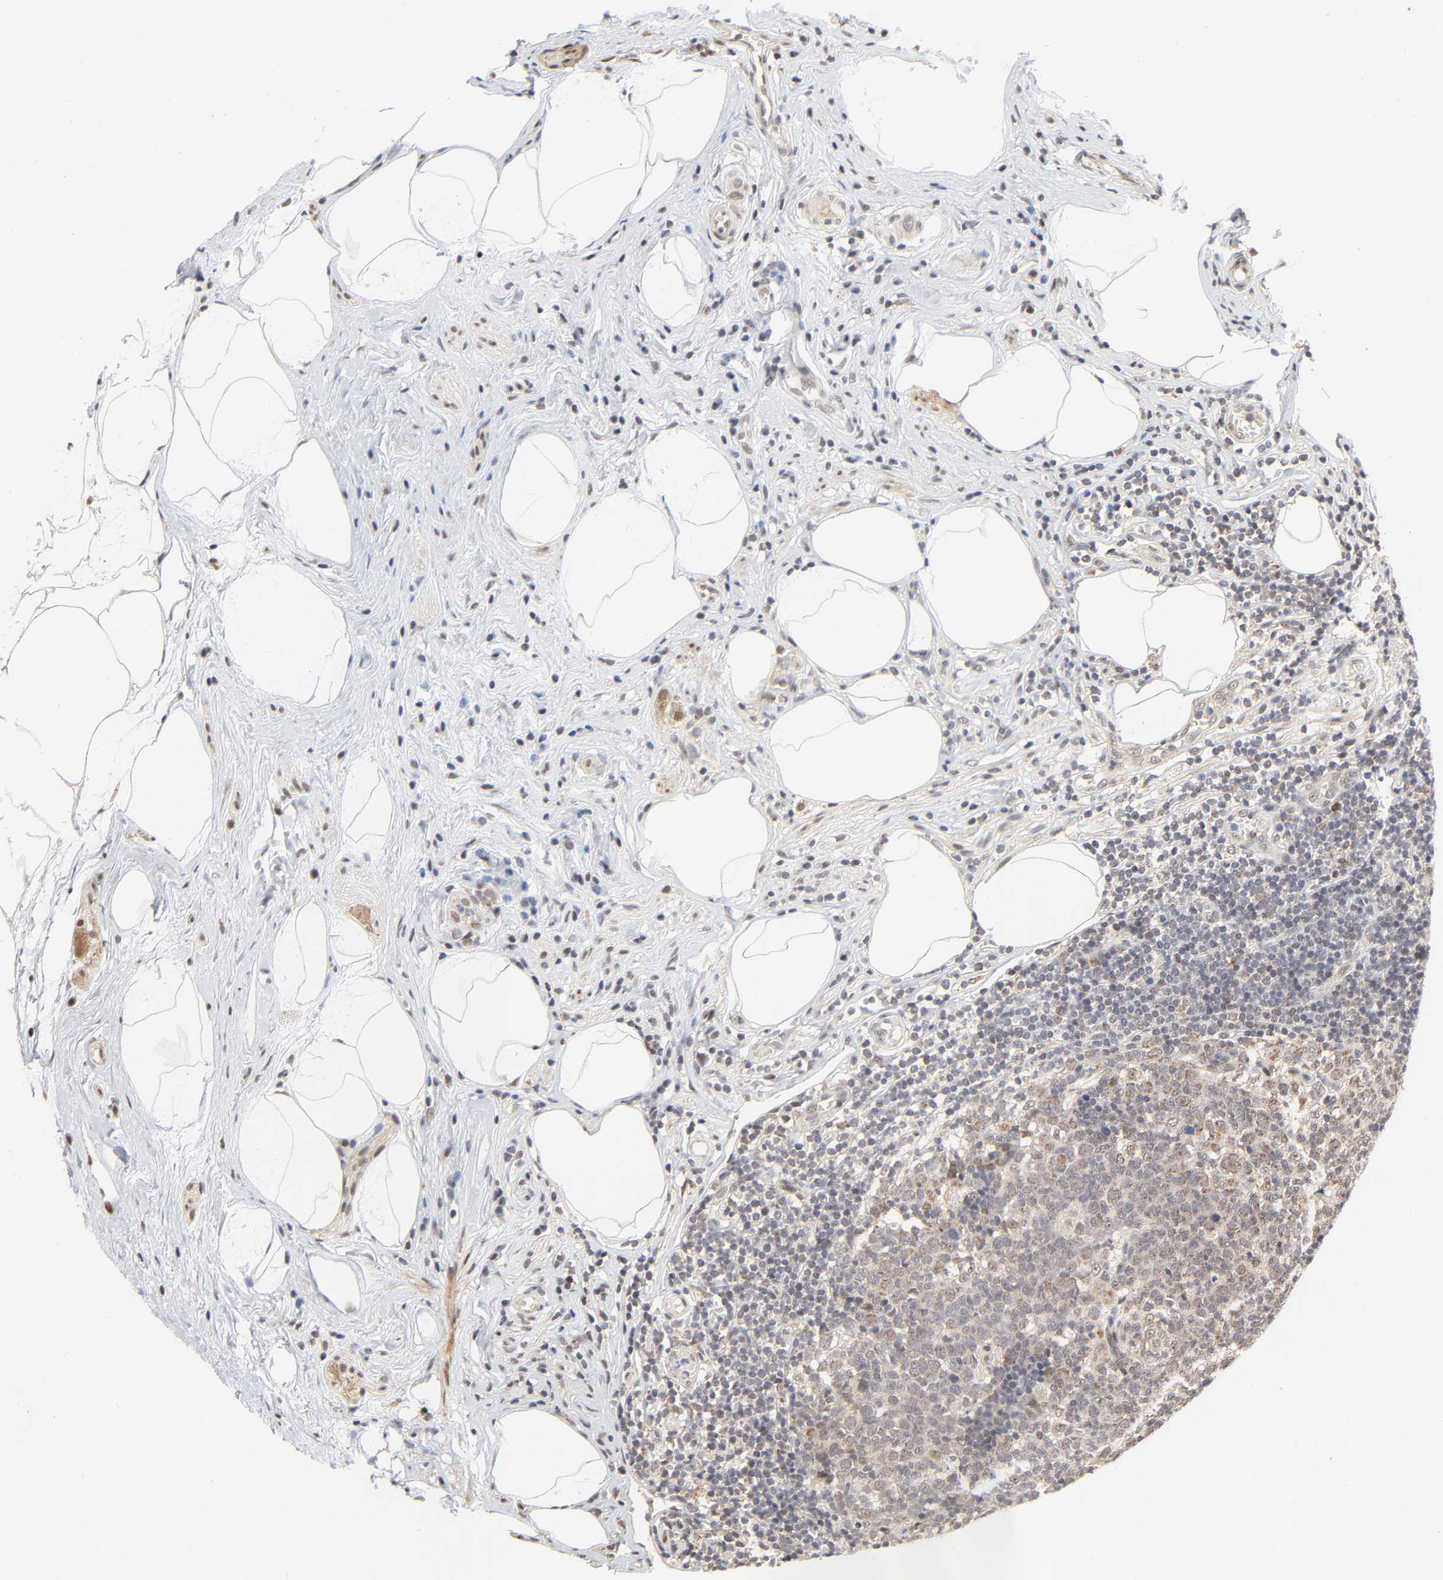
{"staining": {"intensity": "weak", "quantity": "<25%", "location": "nuclear"}, "tissue": "appendix", "cell_type": "Glandular cells", "image_type": "normal", "snomed": [{"axis": "morphology", "description": "Normal tissue, NOS"}, {"axis": "topography", "description": "Appendix"}], "caption": "This is an IHC image of unremarkable appendix. There is no positivity in glandular cells.", "gene": "ZKSCAN8", "patient": {"sex": "male", "age": 38}}